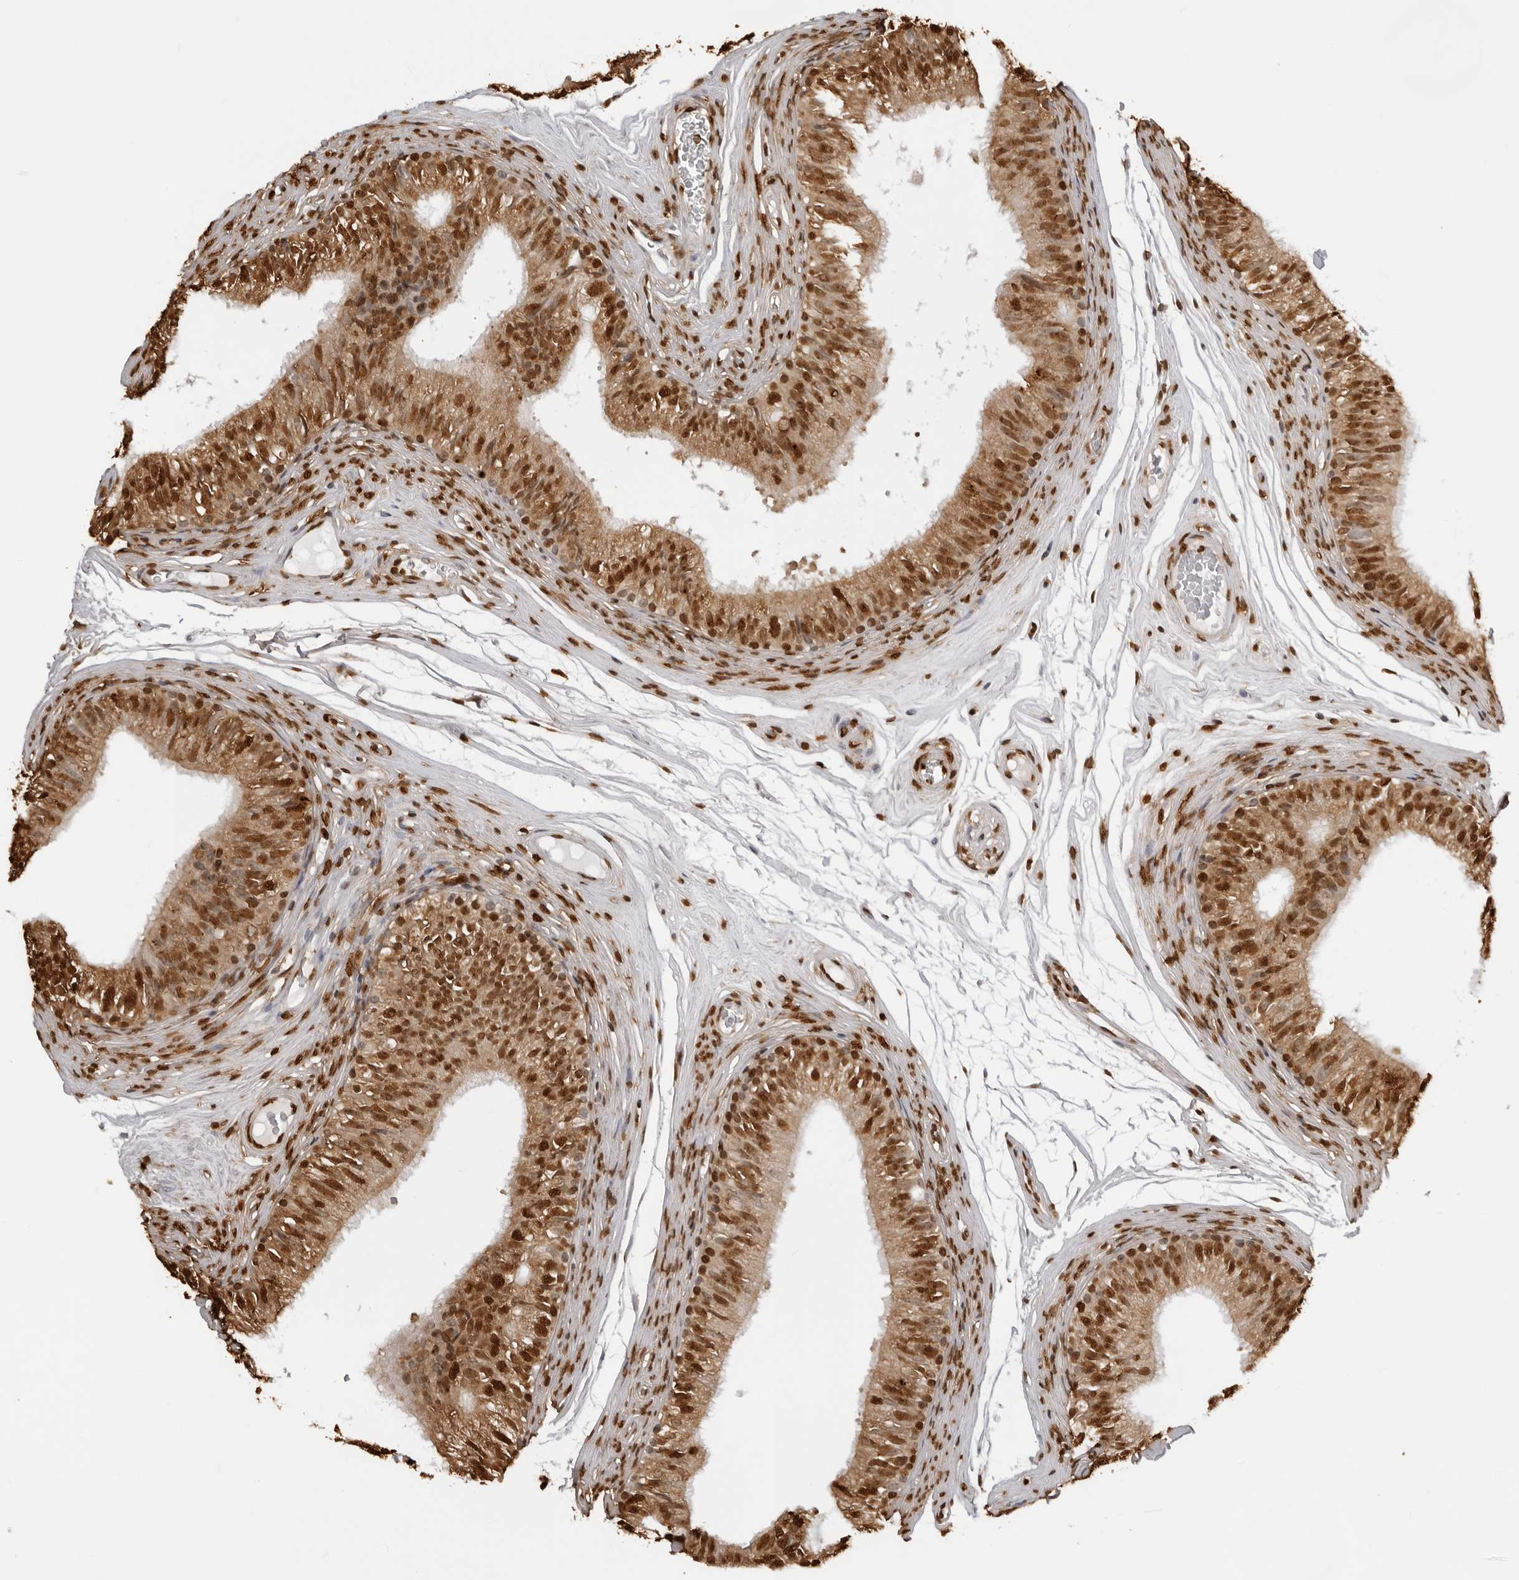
{"staining": {"intensity": "strong", "quantity": ">75%", "location": "cytoplasmic/membranous,nuclear"}, "tissue": "epididymis", "cell_type": "Glandular cells", "image_type": "normal", "snomed": [{"axis": "morphology", "description": "Normal tissue, NOS"}, {"axis": "topography", "description": "Epididymis"}], "caption": "IHC staining of normal epididymis, which reveals high levels of strong cytoplasmic/membranous,nuclear positivity in approximately >75% of glandular cells indicating strong cytoplasmic/membranous,nuclear protein staining. The staining was performed using DAB (3,3'-diaminobenzidine) (brown) for protein detection and nuclei were counterstained in hematoxylin (blue).", "gene": "ZFP91", "patient": {"sex": "male", "age": 36}}